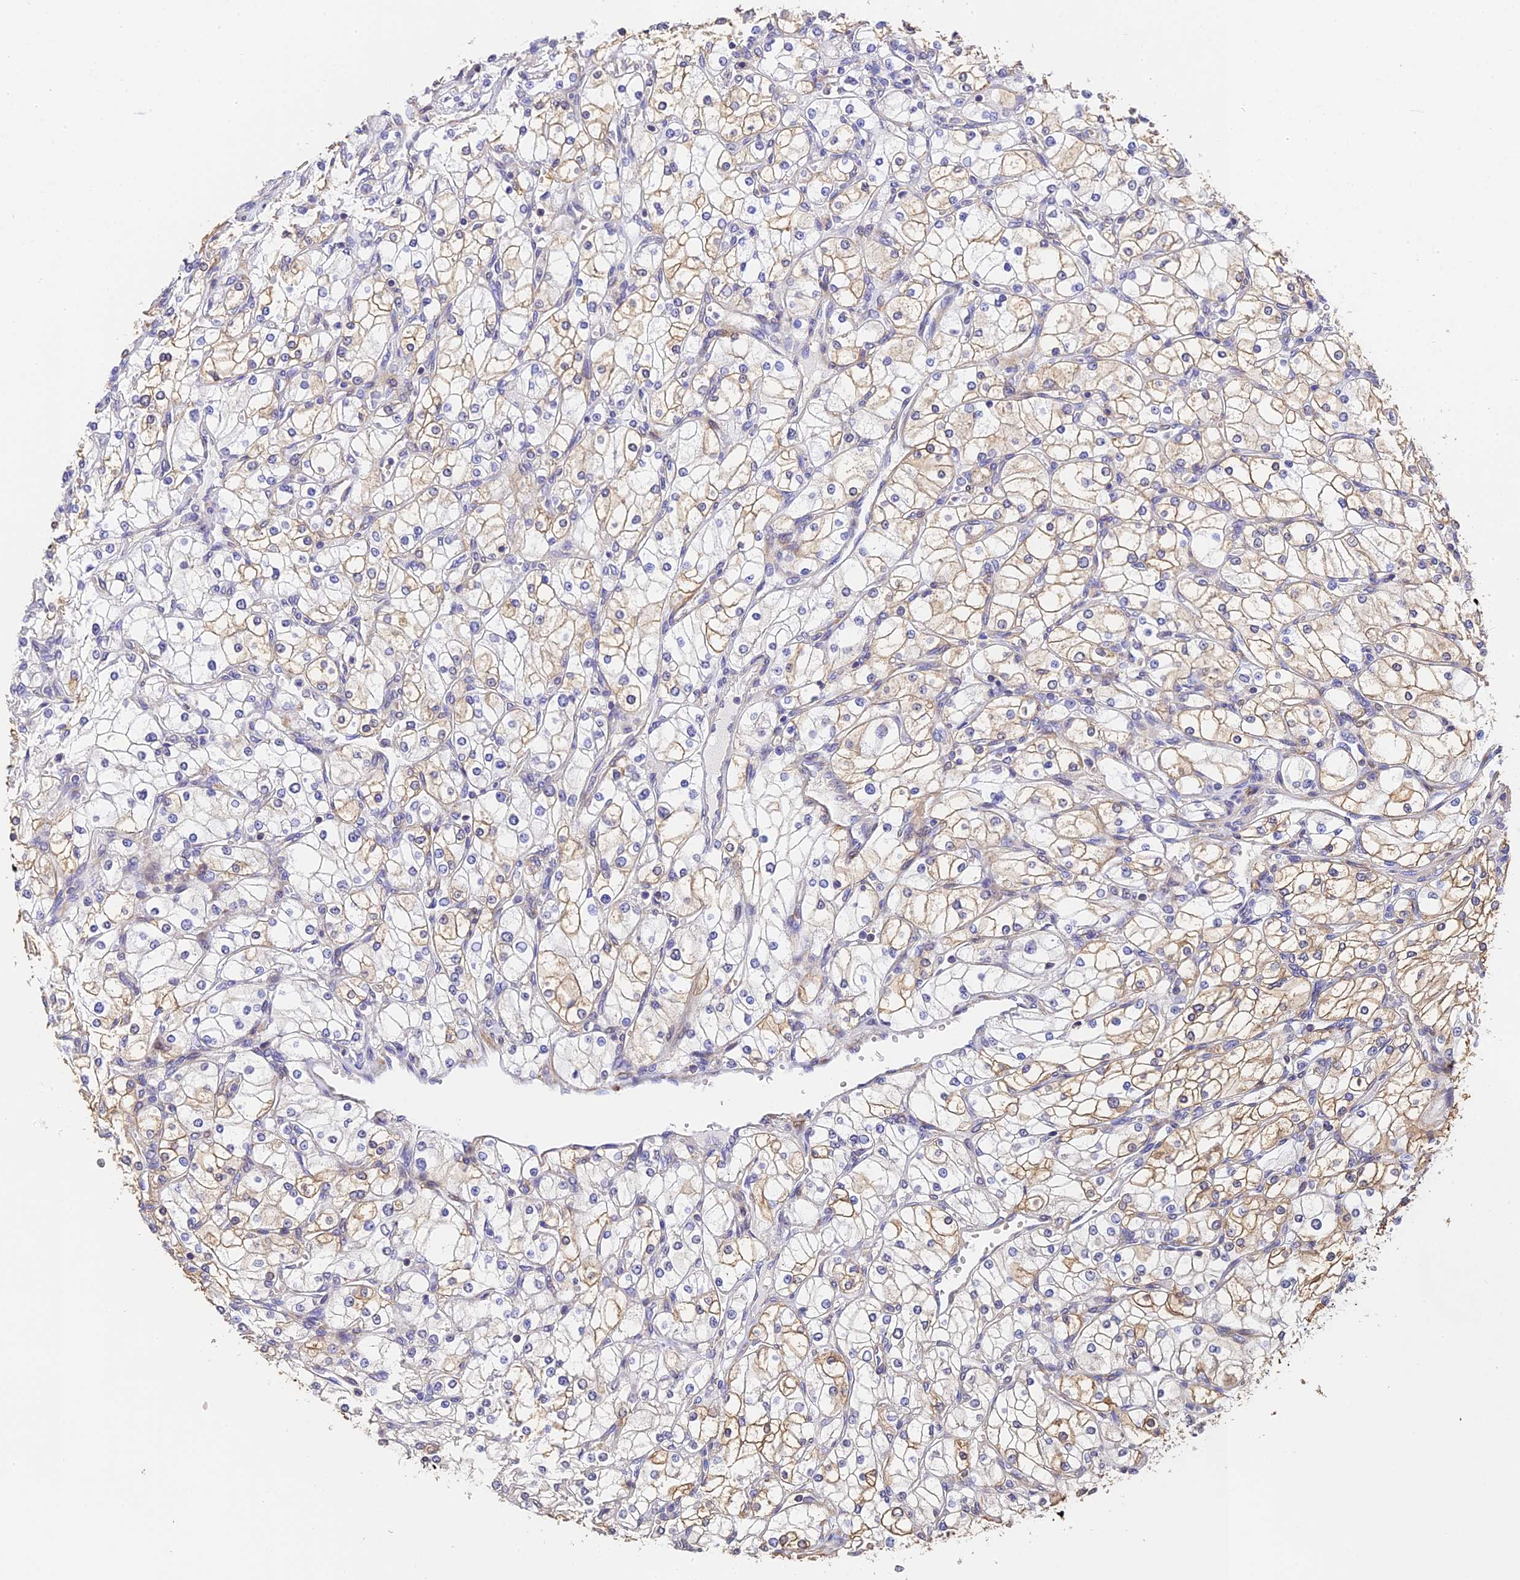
{"staining": {"intensity": "weak", "quantity": "25%-75%", "location": "cytoplasmic/membranous"}, "tissue": "renal cancer", "cell_type": "Tumor cells", "image_type": "cancer", "snomed": [{"axis": "morphology", "description": "Adenocarcinoma, NOS"}, {"axis": "topography", "description": "Kidney"}], "caption": "Immunohistochemical staining of renal cancer (adenocarcinoma) displays low levels of weak cytoplasmic/membranous protein positivity in approximately 25%-75% of tumor cells. (brown staining indicates protein expression, while blue staining denotes nuclei).", "gene": "SLC11A1", "patient": {"sex": "male", "age": 80}}